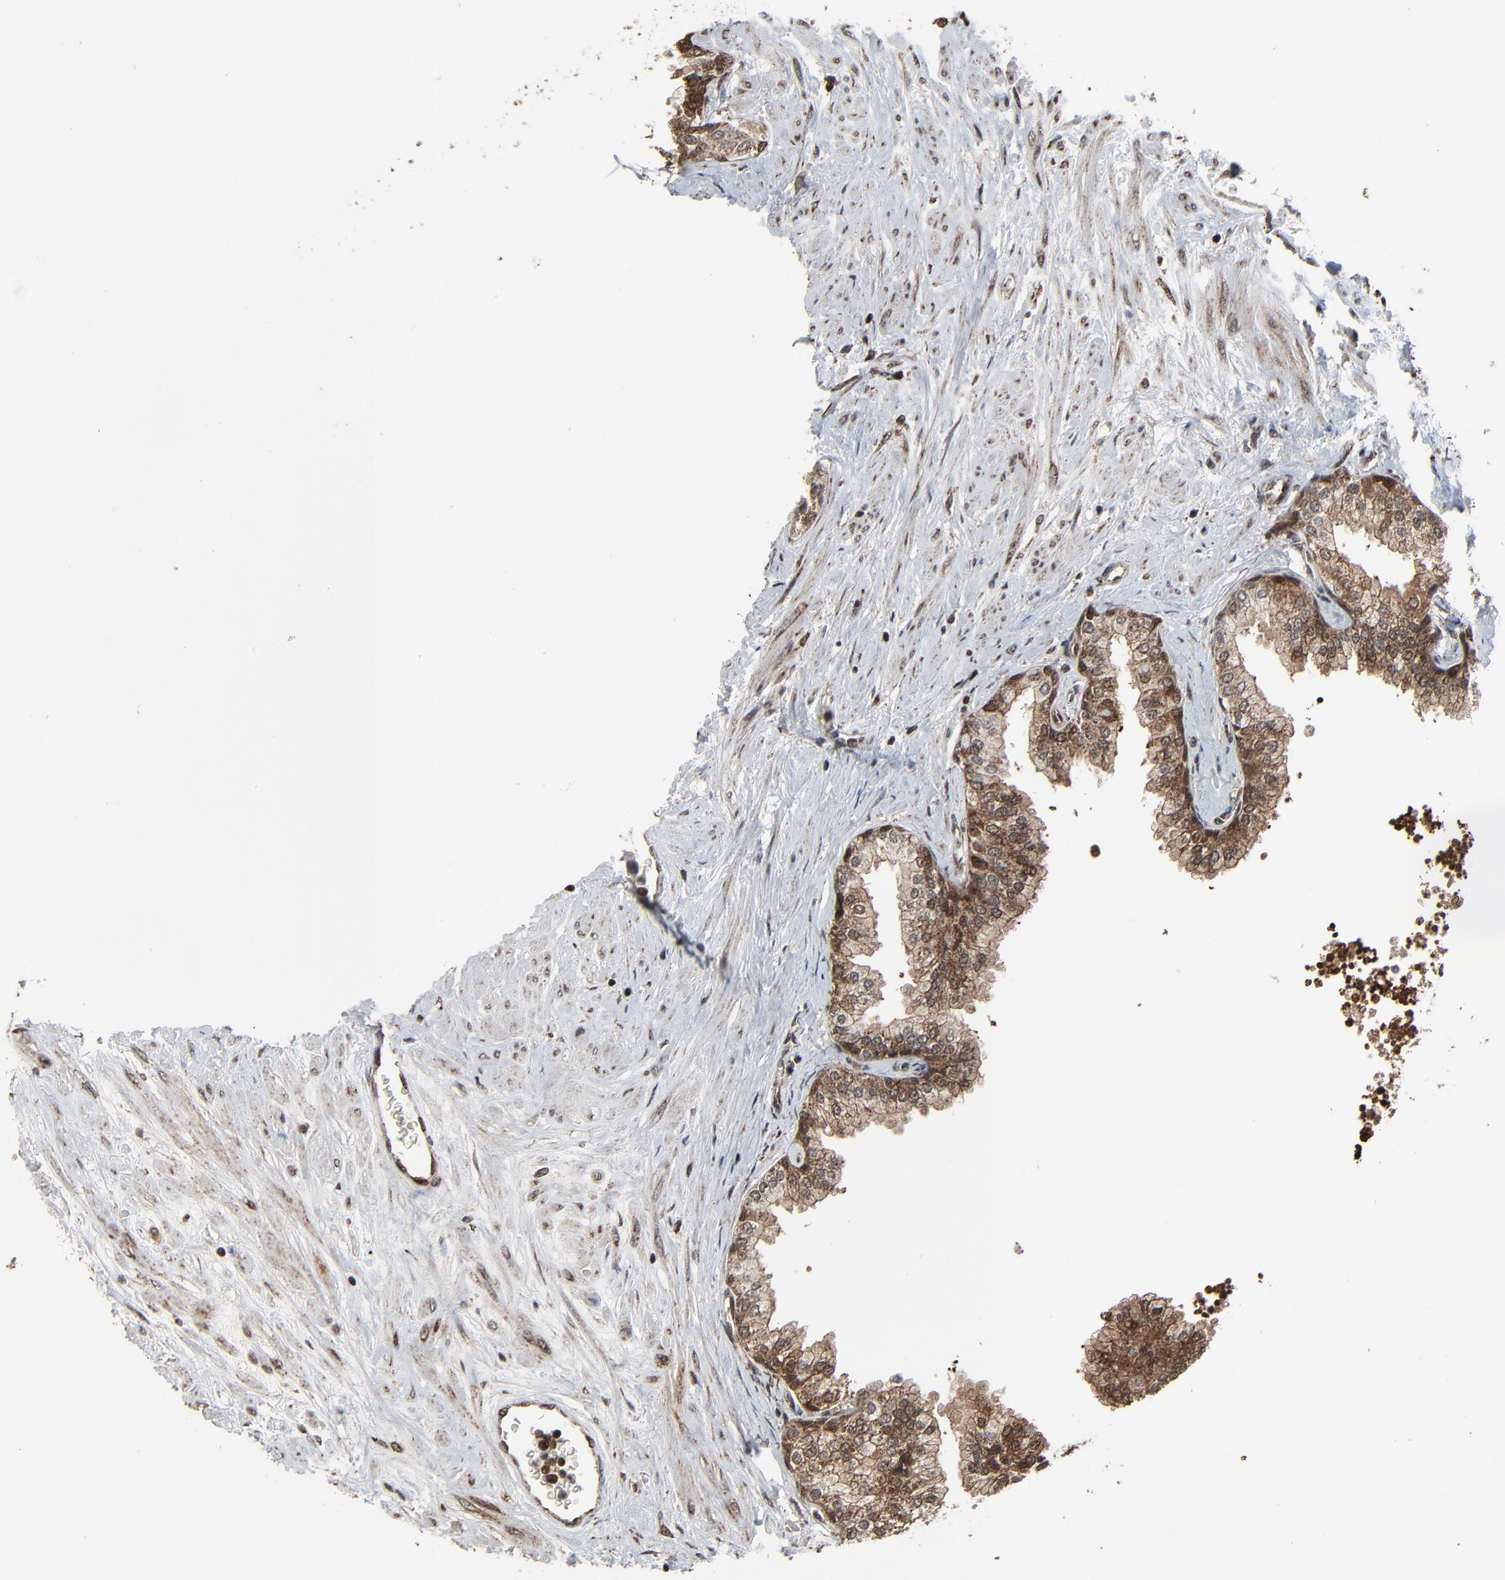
{"staining": {"intensity": "moderate", "quantity": ">75%", "location": "cytoplasmic/membranous,nuclear"}, "tissue": "prostate", "cell_type": "Glandular cells", "image_type": "normal", "snomed": [{"axis": "morphology", "description": "Normal tissue, NOS"}, {"axis": "topography", "description": "Prostate"}], "caption": "Glandular cells show moderate cytoplasmic/membranous,nuclear staining in approximately >75% of cells in benign prostate.", "gene": "RHOJ", "patient": {"sex": "male", "age": 60}}